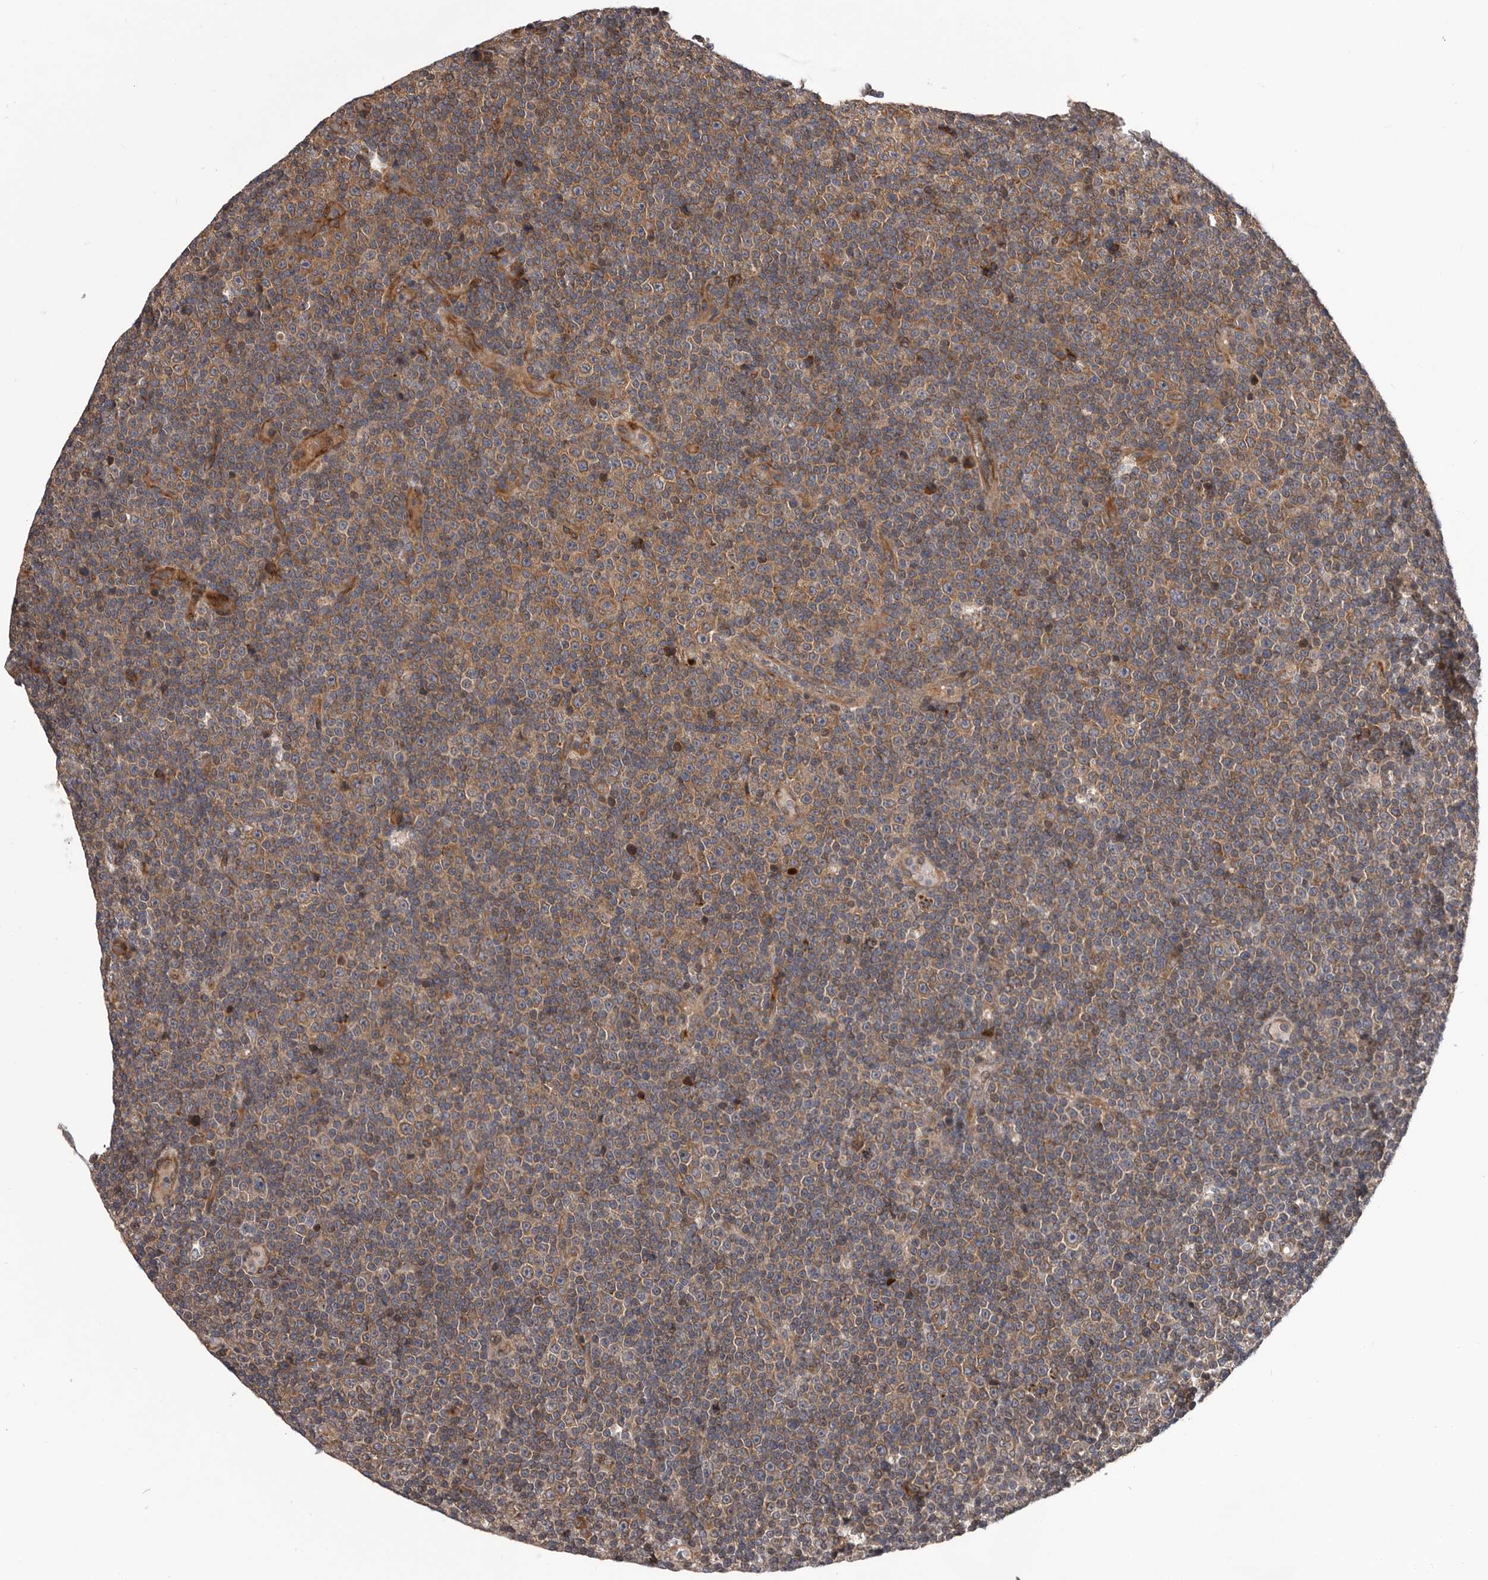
{"staining": {"intensity": "moderate", "quantity": ">75%", "location": "cytoplasmic/membranous"}, "tissue": "lymphoma", "cell_type": "Tumor cells", "image_type": "cancer", "snomed": [{"axis": "morphology", "description": "Malignant lymphoma, non-Hodgkin's type, Low grade"}, {"axis": "topography", "description": "Lymph node"}], "caption": "Protein expression by immunohistochemistry (IHC) displays moderate cytoplasmic/membranous expression in approximately >75% of tumor cells in malignant lymphoma, non-Hodgkin's type (low-grade).", "gene": "VPS37A", "patient": {"sex": "female", "age": 67}}